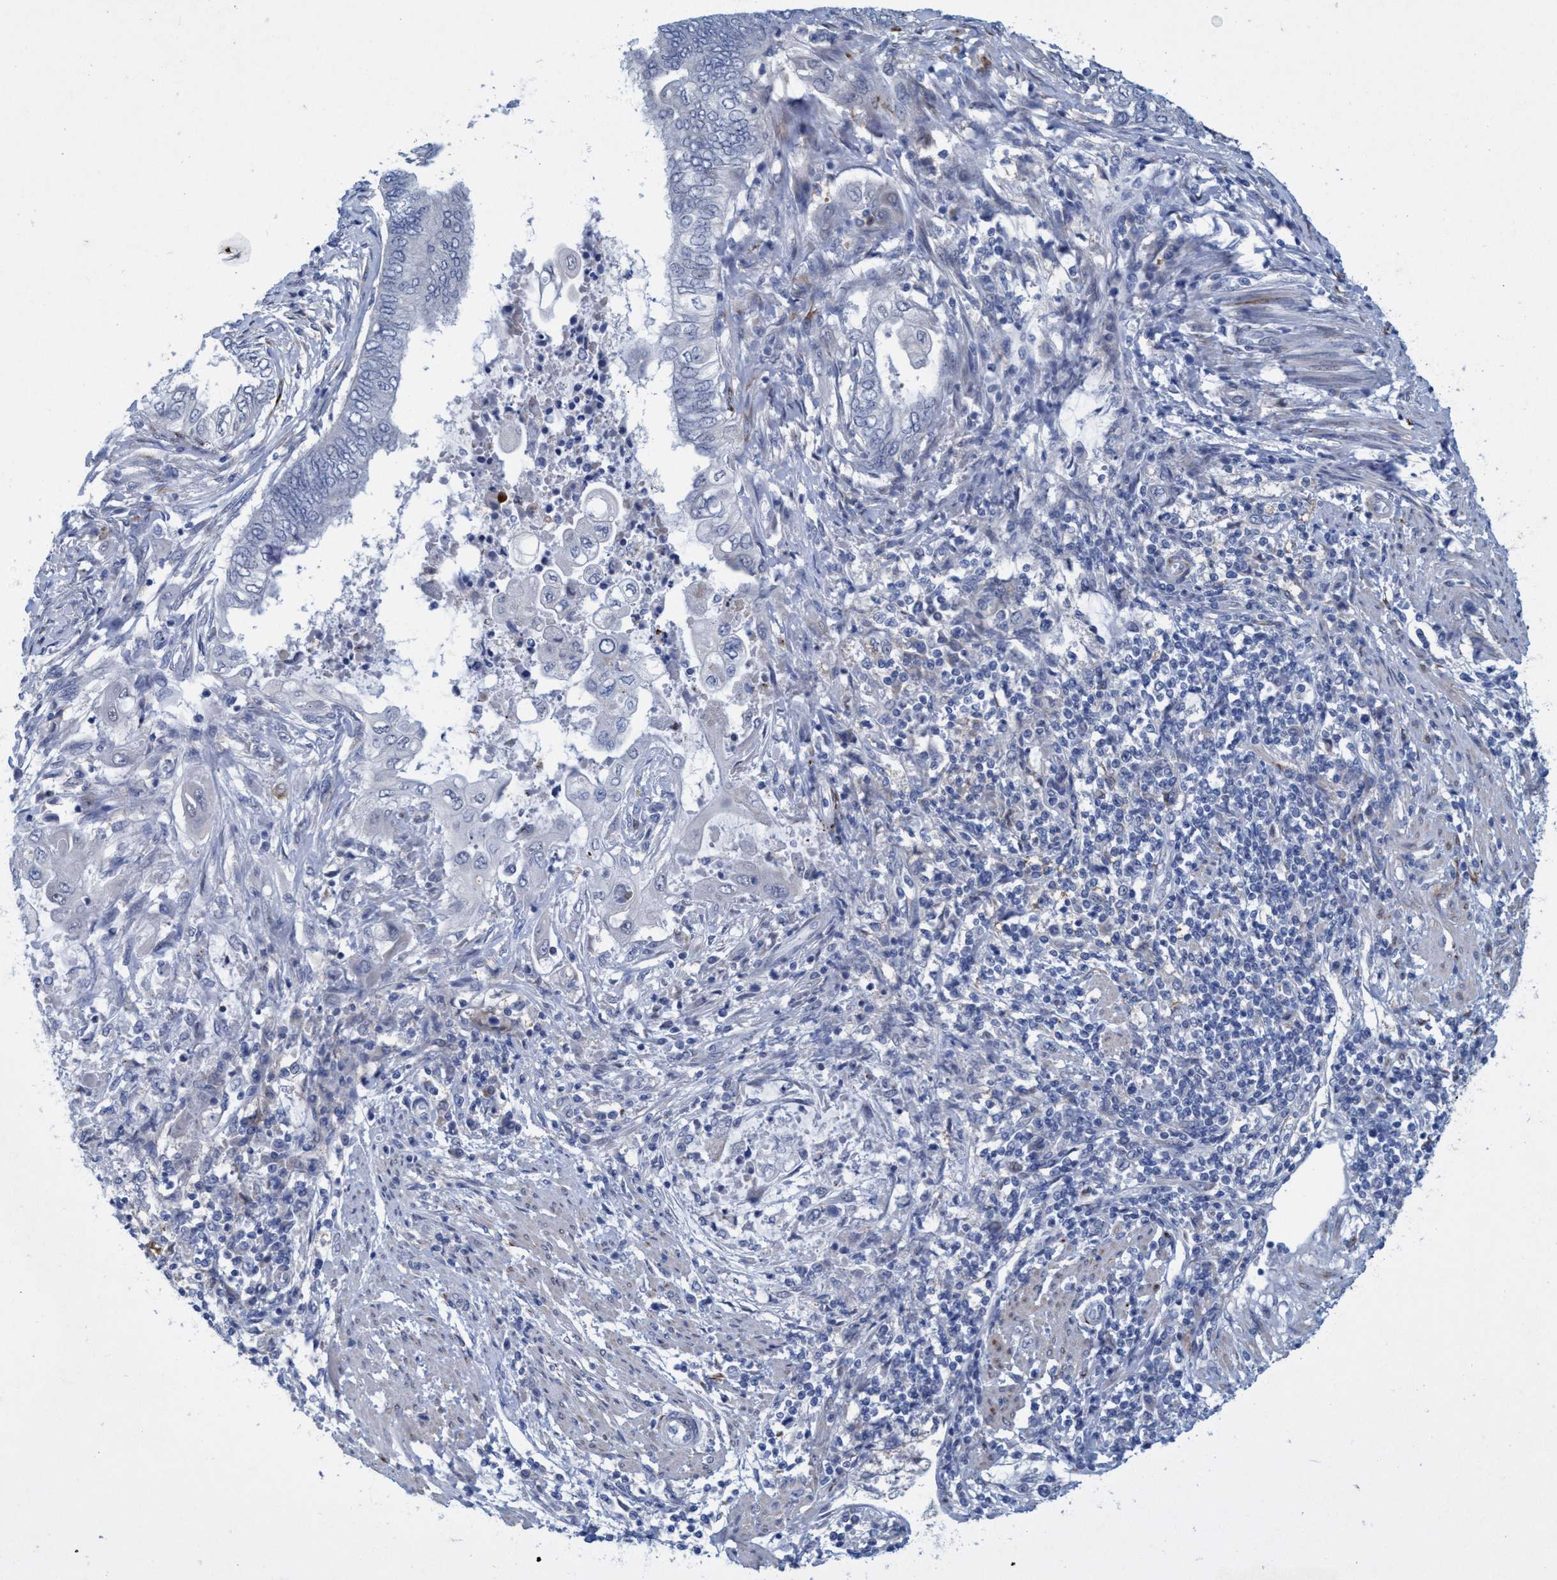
{"staining": {"intensity": "negative", "quantity": "none", "location": "none"}, "tissue": "endometrial cancer", "cell_type": "Tumor cells", "image_type": "cancer", "snomed": [{"axis": "morphology", "description": "Adenocarcinoma, NOS"}, {"axis": "topography", "description": "Uterus"}, {"axis": "topography", "description": "Endometrium"}], "caption": "This is an IHC image of human endometrial adenocarcinoma. There is no positivity in tumor cells.", "gene": "SLC43A2", "patient": {"sex": "female", "age": 70}}